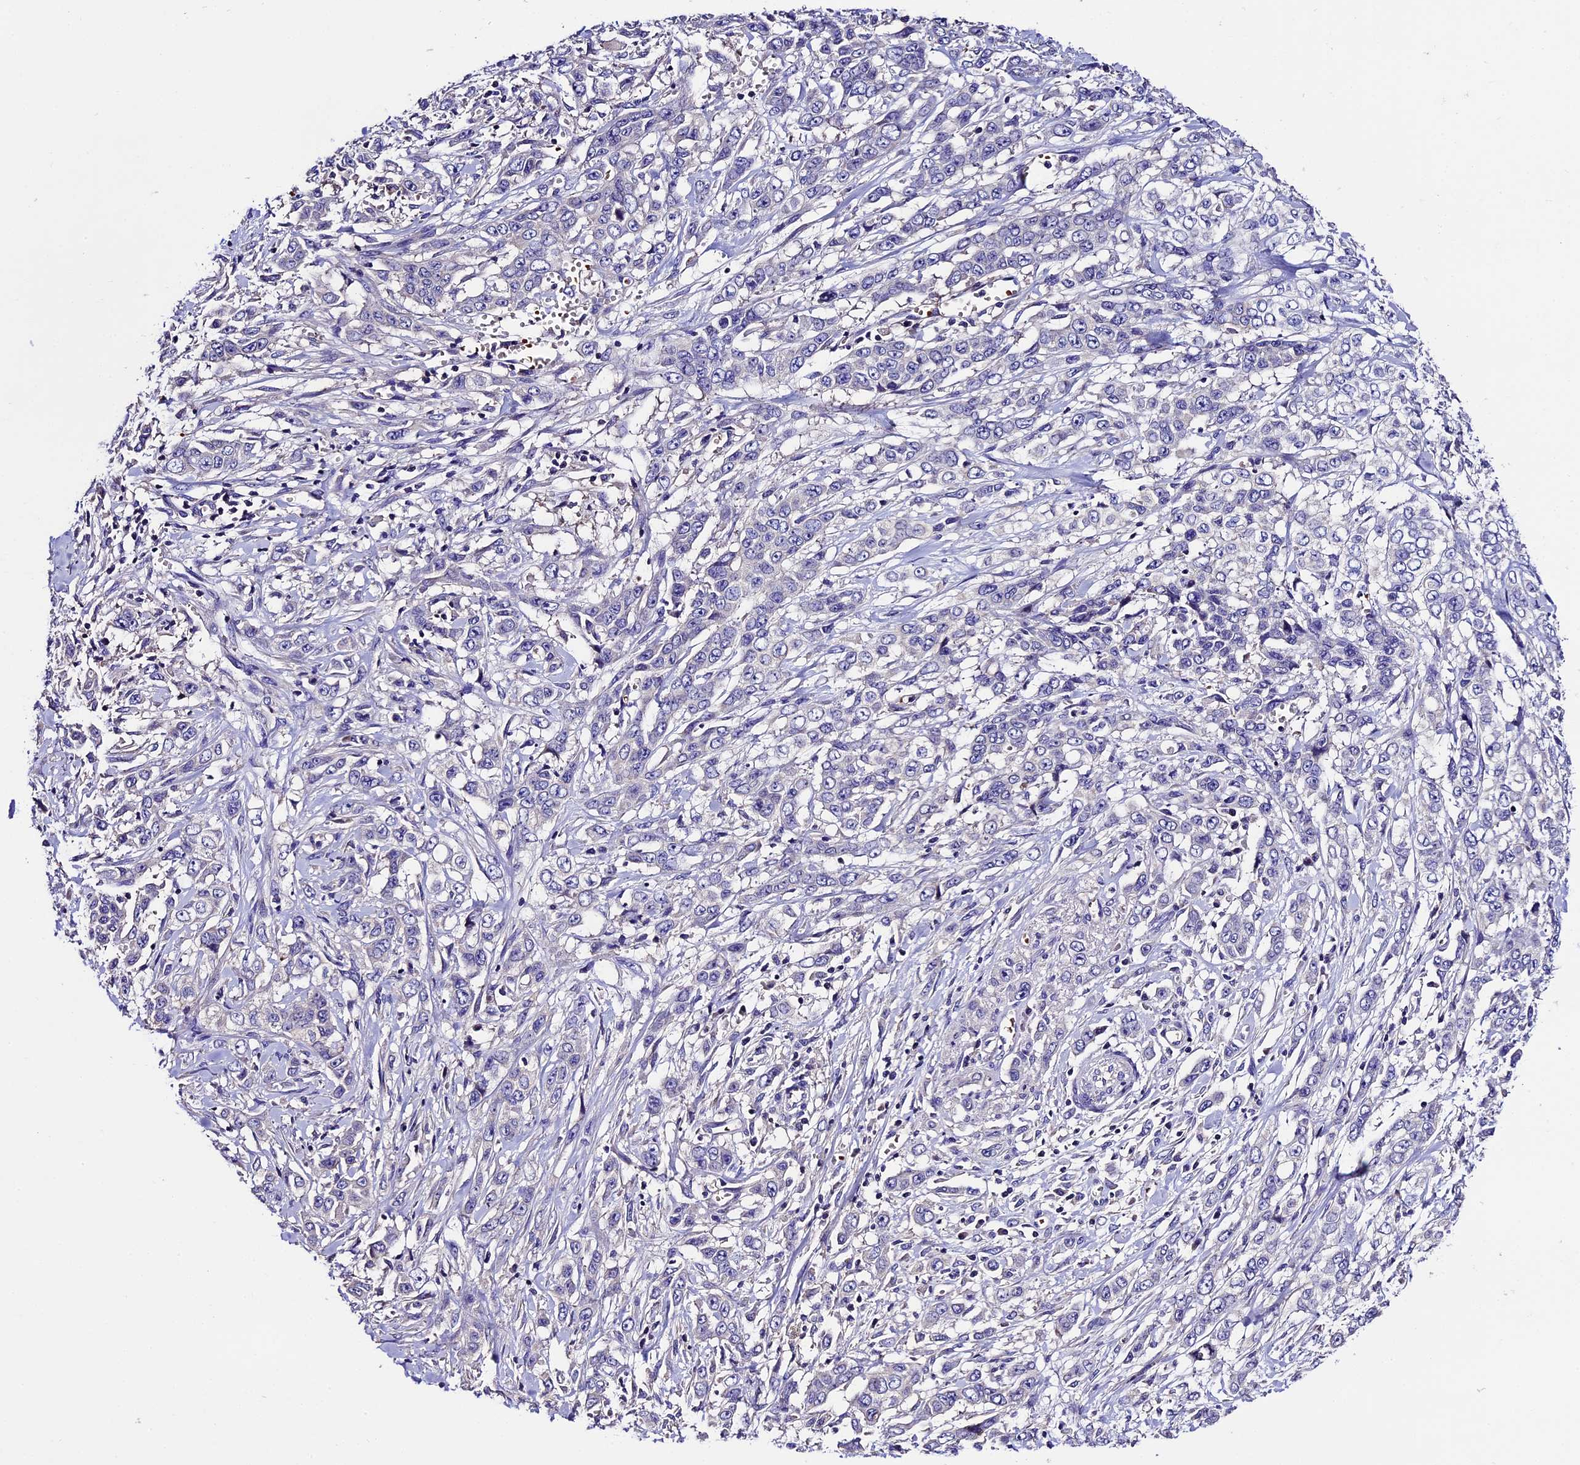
{"staining": {"intensity": "negative", "quantity": "none", "location": "none"}, "tissue": "stomach cancer", "cell_type": "Tumor cells", "image_type": "cancer", "snomed": [{"axis": "morphology", "description": "Adenocarcinoma, NOS"}, {"axis": "topography", "description": "Stomach, upper"}], "caption": "This is an immunohistochemistry image of human stomach adenocarcinoma. There is no staining in tumor cells.", "gene": "TCP11L2", "patient": {"sex": "male", "age": 62}}